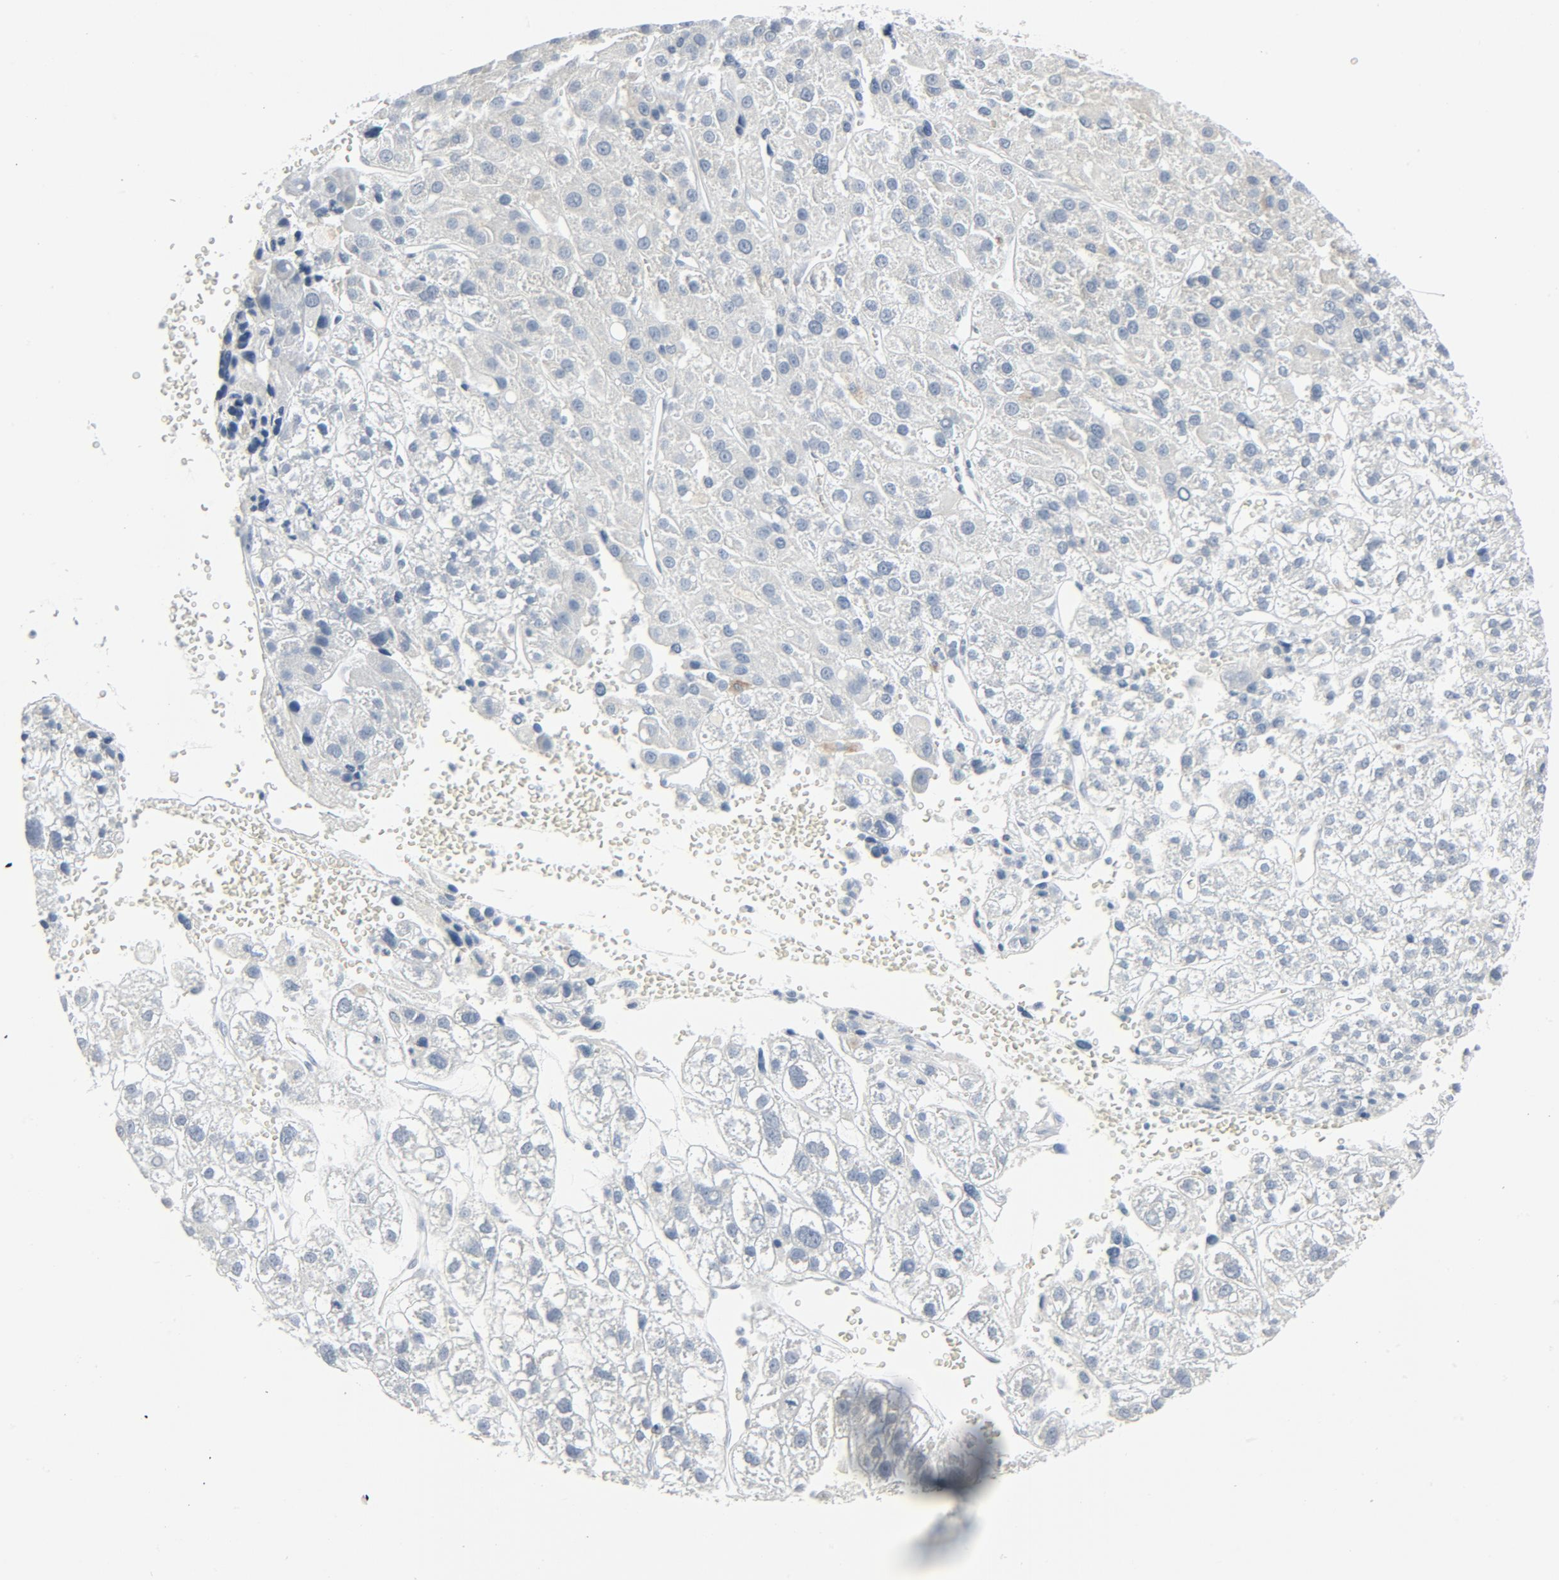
{"staining": {"intensity": "negative", "quantity": "none", "location": "none"}, "tissue": "liver cancer", "cell_type": "Tumor cells", "image_type": "cancer", "snomed": [{"axis": "morphology", "description": "Carcinoma, Hepatocellular, NOS"}, {"axis": "topography", "description": "Liver"}], "caption": "Tumor cells are negative for protein expression in human liver cancer.", "gene": "FGFR3", "patient": {"sex": "female", "age": 85}}